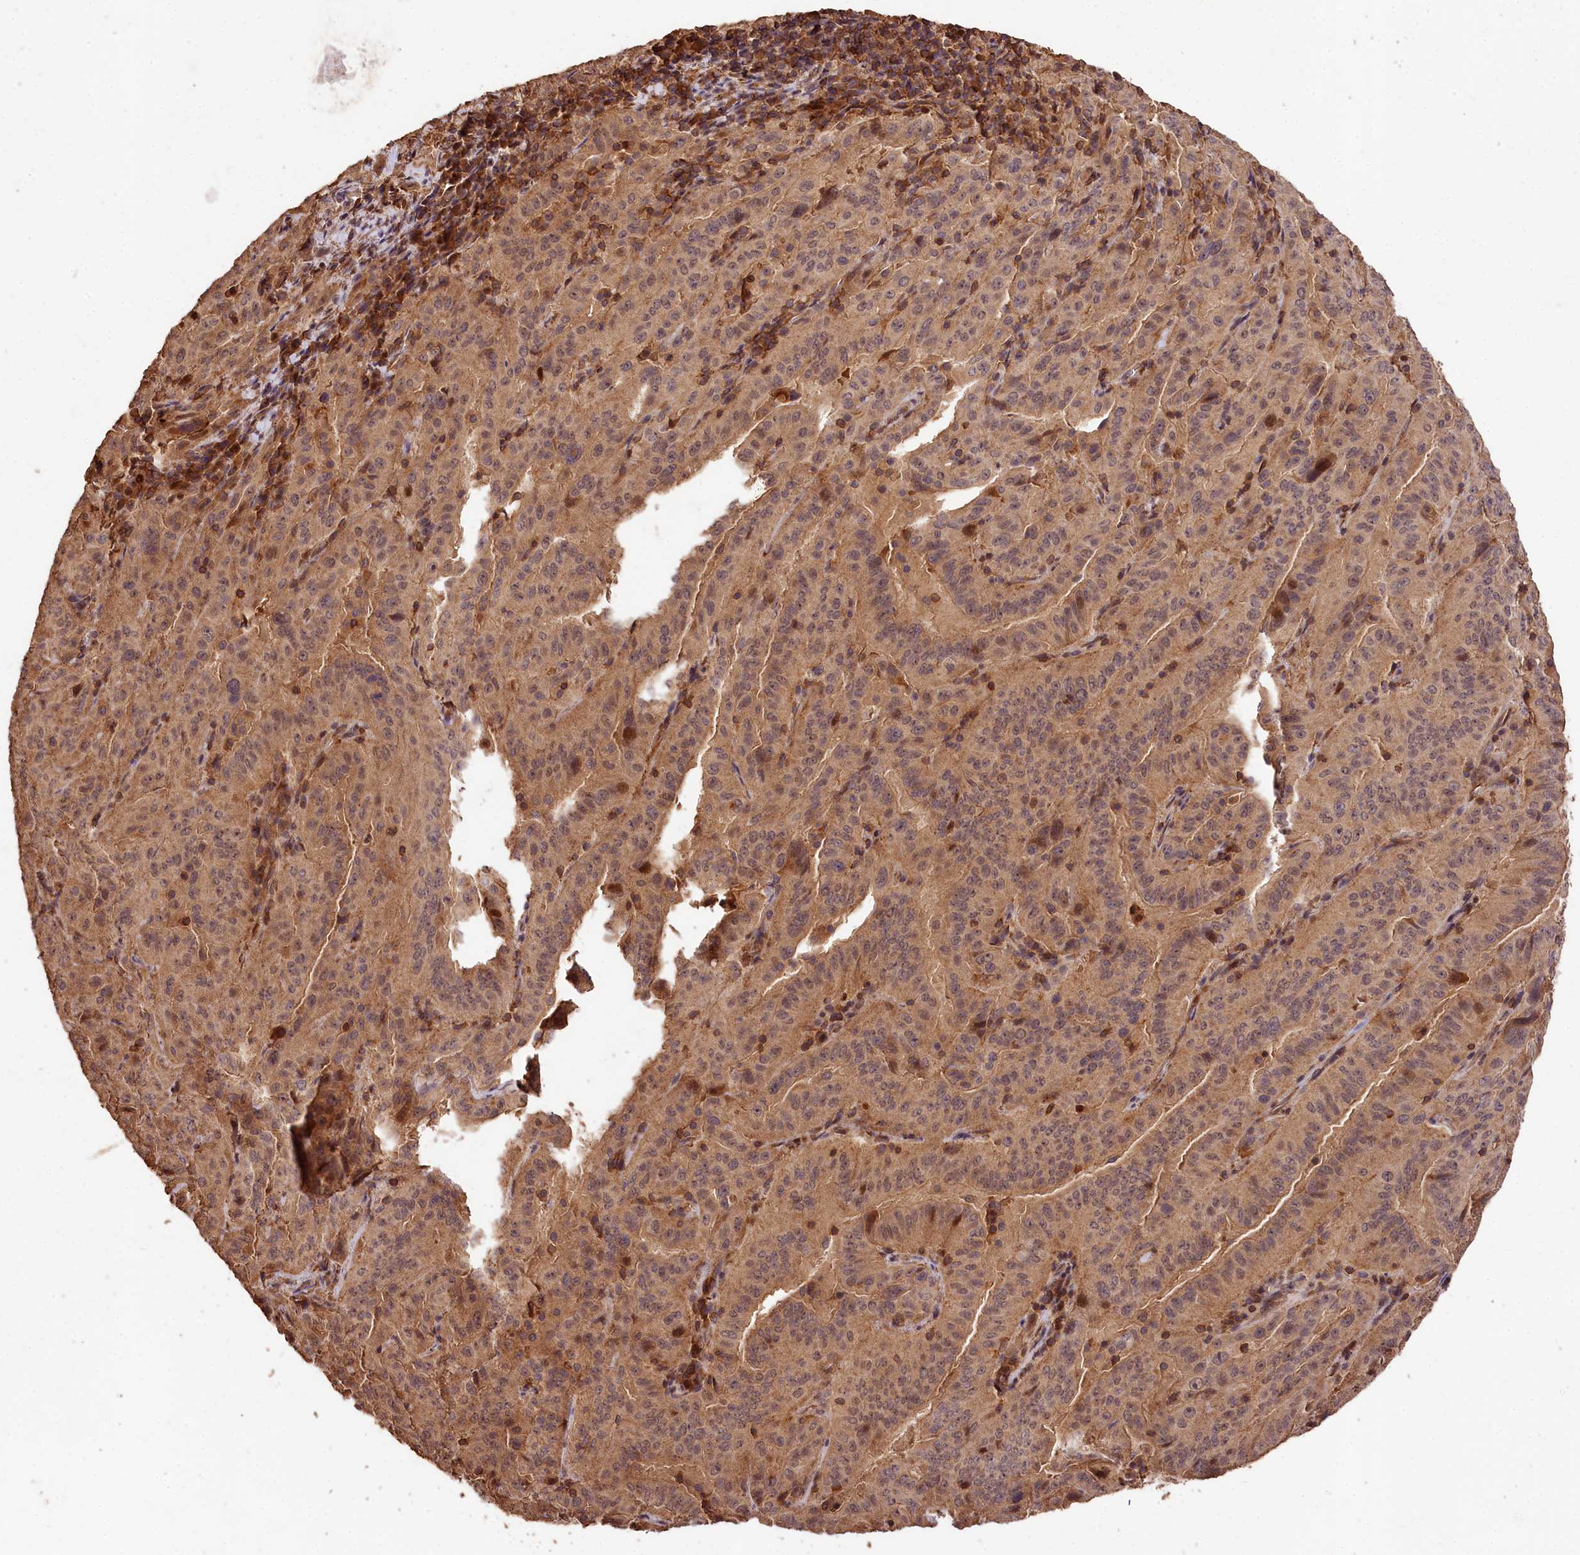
{"staining": {"intensity": "moderate", "quantity": "25%-75%", "location": "cytoplasmic/membranous,nuclear"}, "tissue": "pancreatic cancer", "cell_type": "Tumor cells", "image_type": "cancer", "snomed": [{"axis": "morphology", "description": "Adenocarcinoma, NOS"}, {"axis": "topography", "description": "Pancreas"}], "caption": "Moderate cytoplasmic/membranous and nuclear expression is present in about 25%-75% of tumor cells in adenocarcinoma (pancreatic).", "gene": "KPTN", "patient": {"sex": "male", "age": 63}}